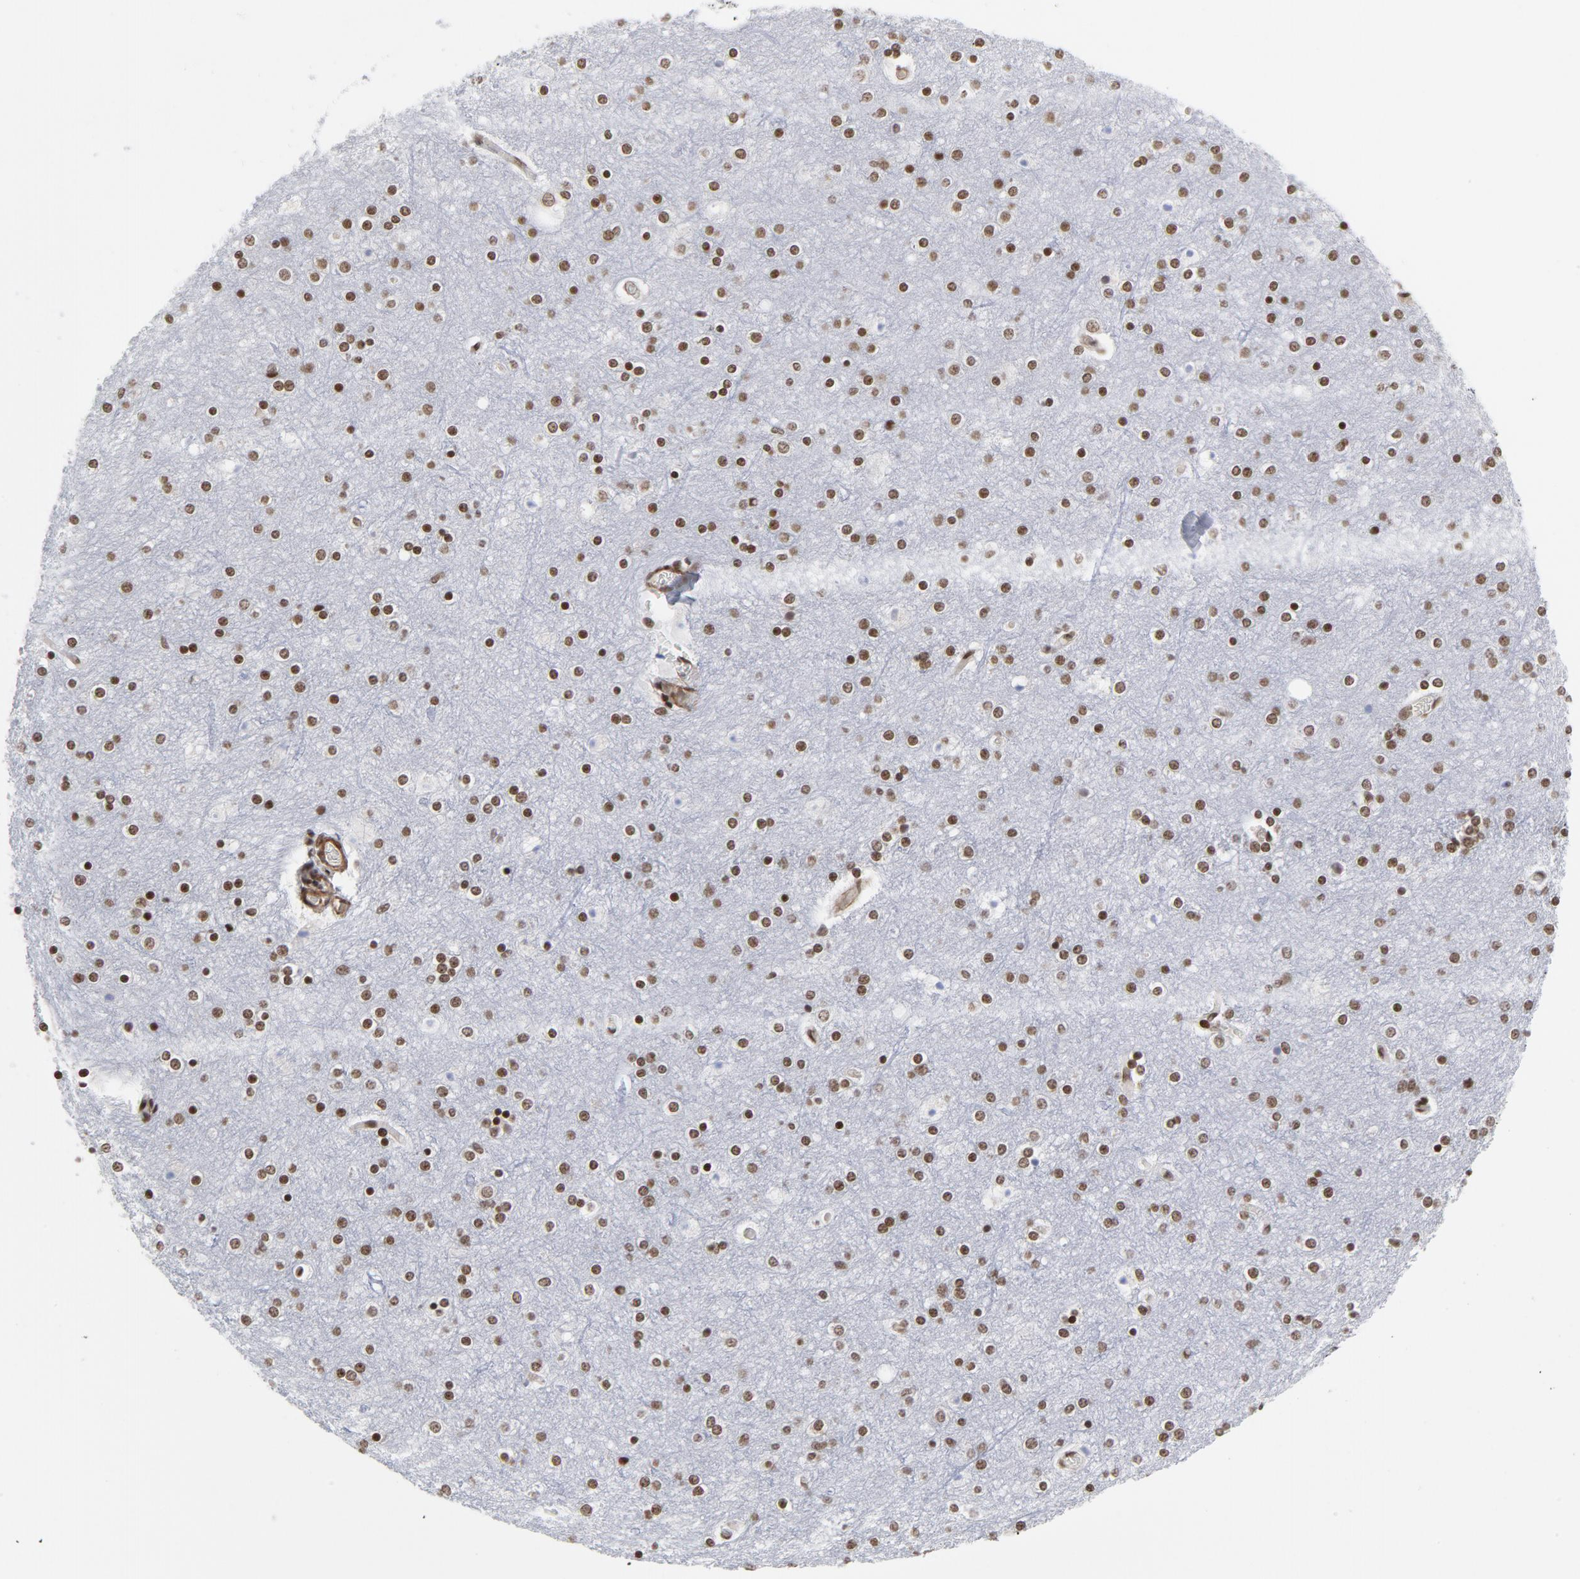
{"staining": {"intensity": "moderate", "quantity": ">75%", "location": "nuclear"}, "tissue": "cerebral cortex", "cell_type": "Endothelial cells", "image_type": "normal", "snomed": [{"axis": "morphology", "description": "Normal tissue, NOS"}, {"axis": "topography", "description": "Cerebral cortex"}], "caption": "Immunohistochemical staining of unremarkable human cerebral cortex exhibits medium levels of moderate nuclear expression in about >75% of endothelial cells. The staining is performed using DAB (3,3'-diaminobenzidine) brown chromogen to label protein expression. The nuclei are counter-stained blue using hematoxylin.", "gene": "CTCF", "patient": {"sex": "female", "age": 54}}